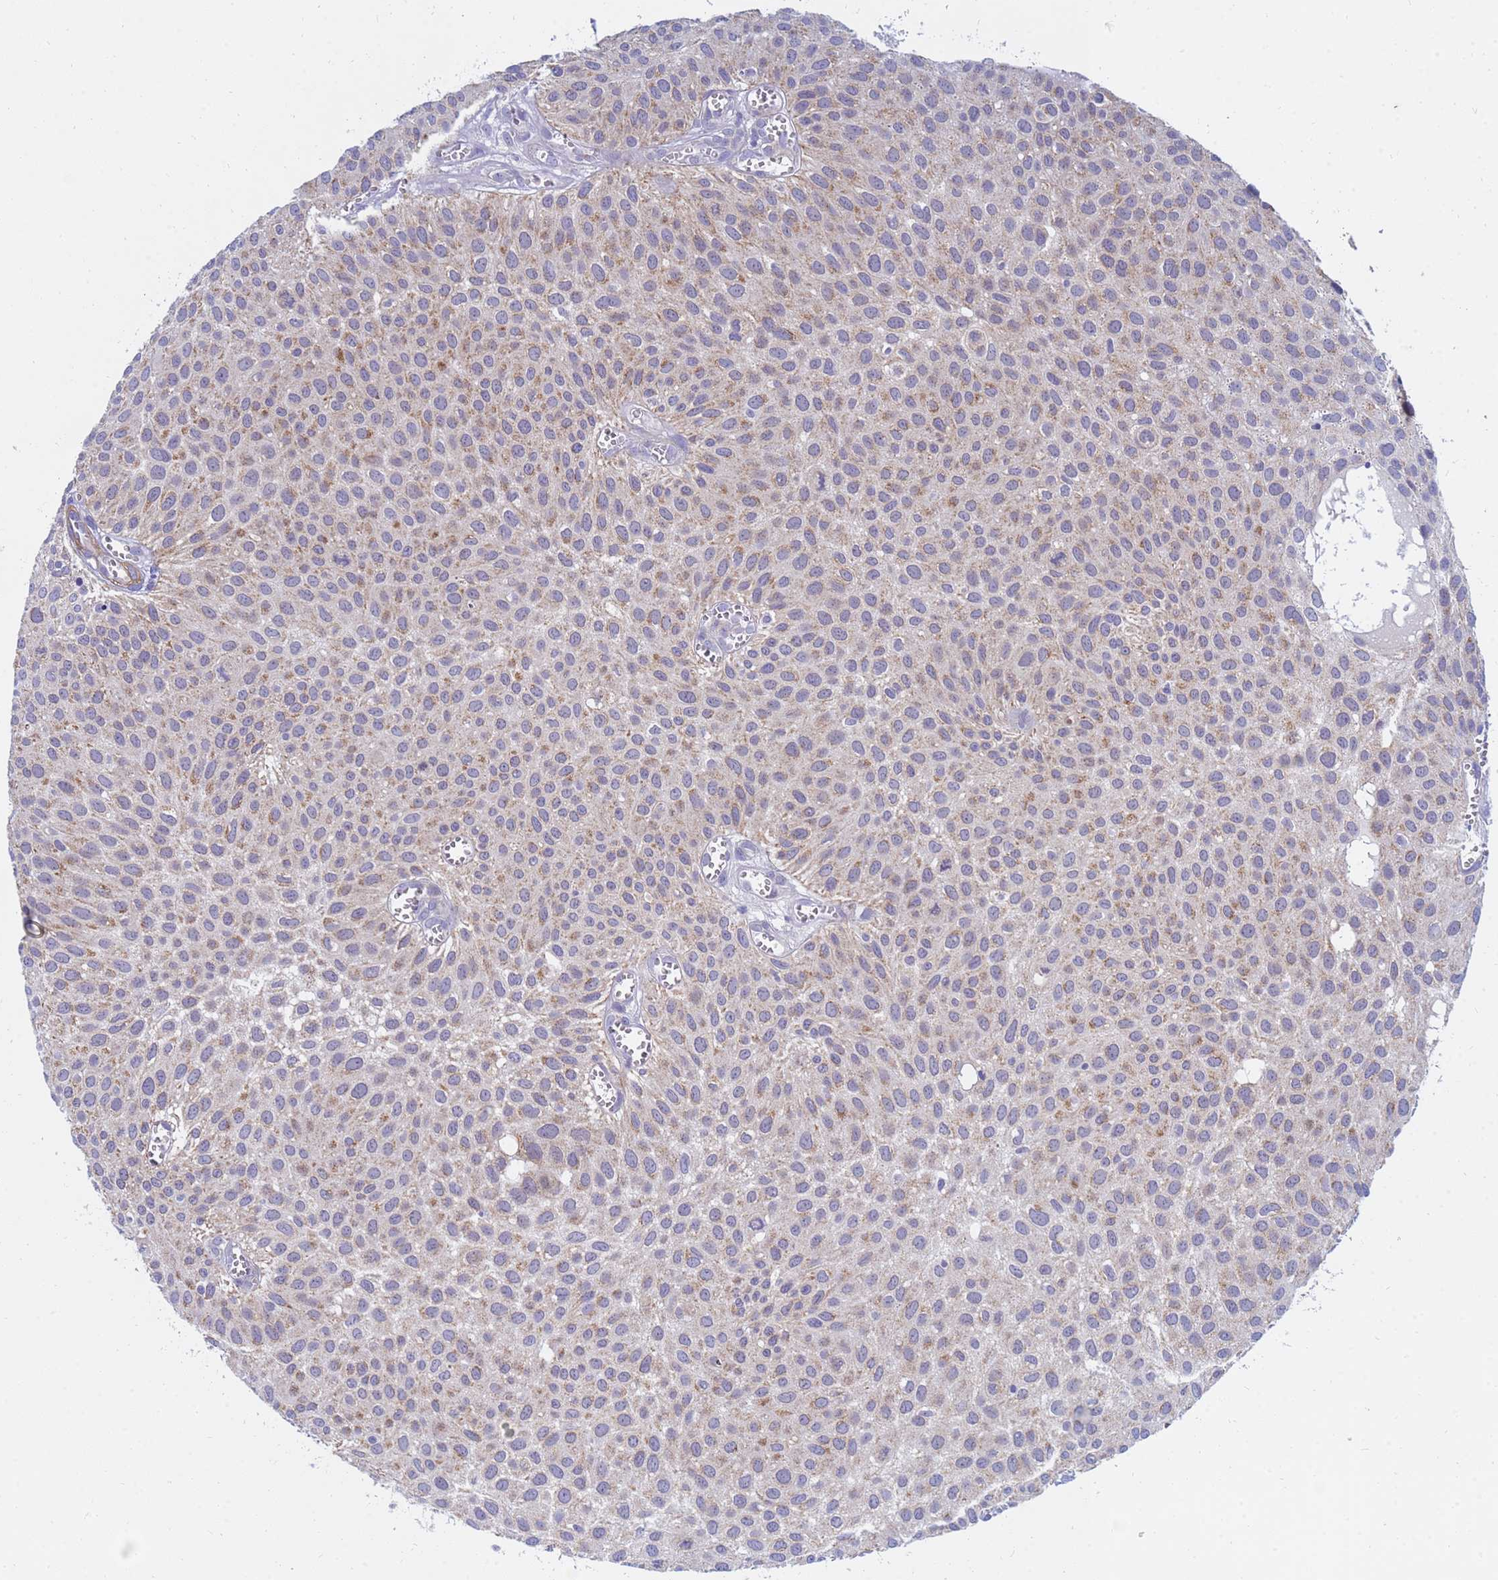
{"staining": {"intensity": "weak", "quantity": ">75%", "location": "cytoplasmic/membranous"}, "tissue": "urothelial cancer", "cell_type": "Tumor cells", "image_type": "cancer", "snomed": [{"axis": "morphology", "description": "Urothelial carcinoma, Low grade"}, {"axis": "topography", "description": "Urinary bladder"}], "caption": "Urothelial cancer tissue reveals weak cytoplasmic/membranous expression in about >75% of tumor cells, visualized by immunohistochemistry.", "gene": "SDR39U1", "patient": {"sex": "male", "age": 88}}